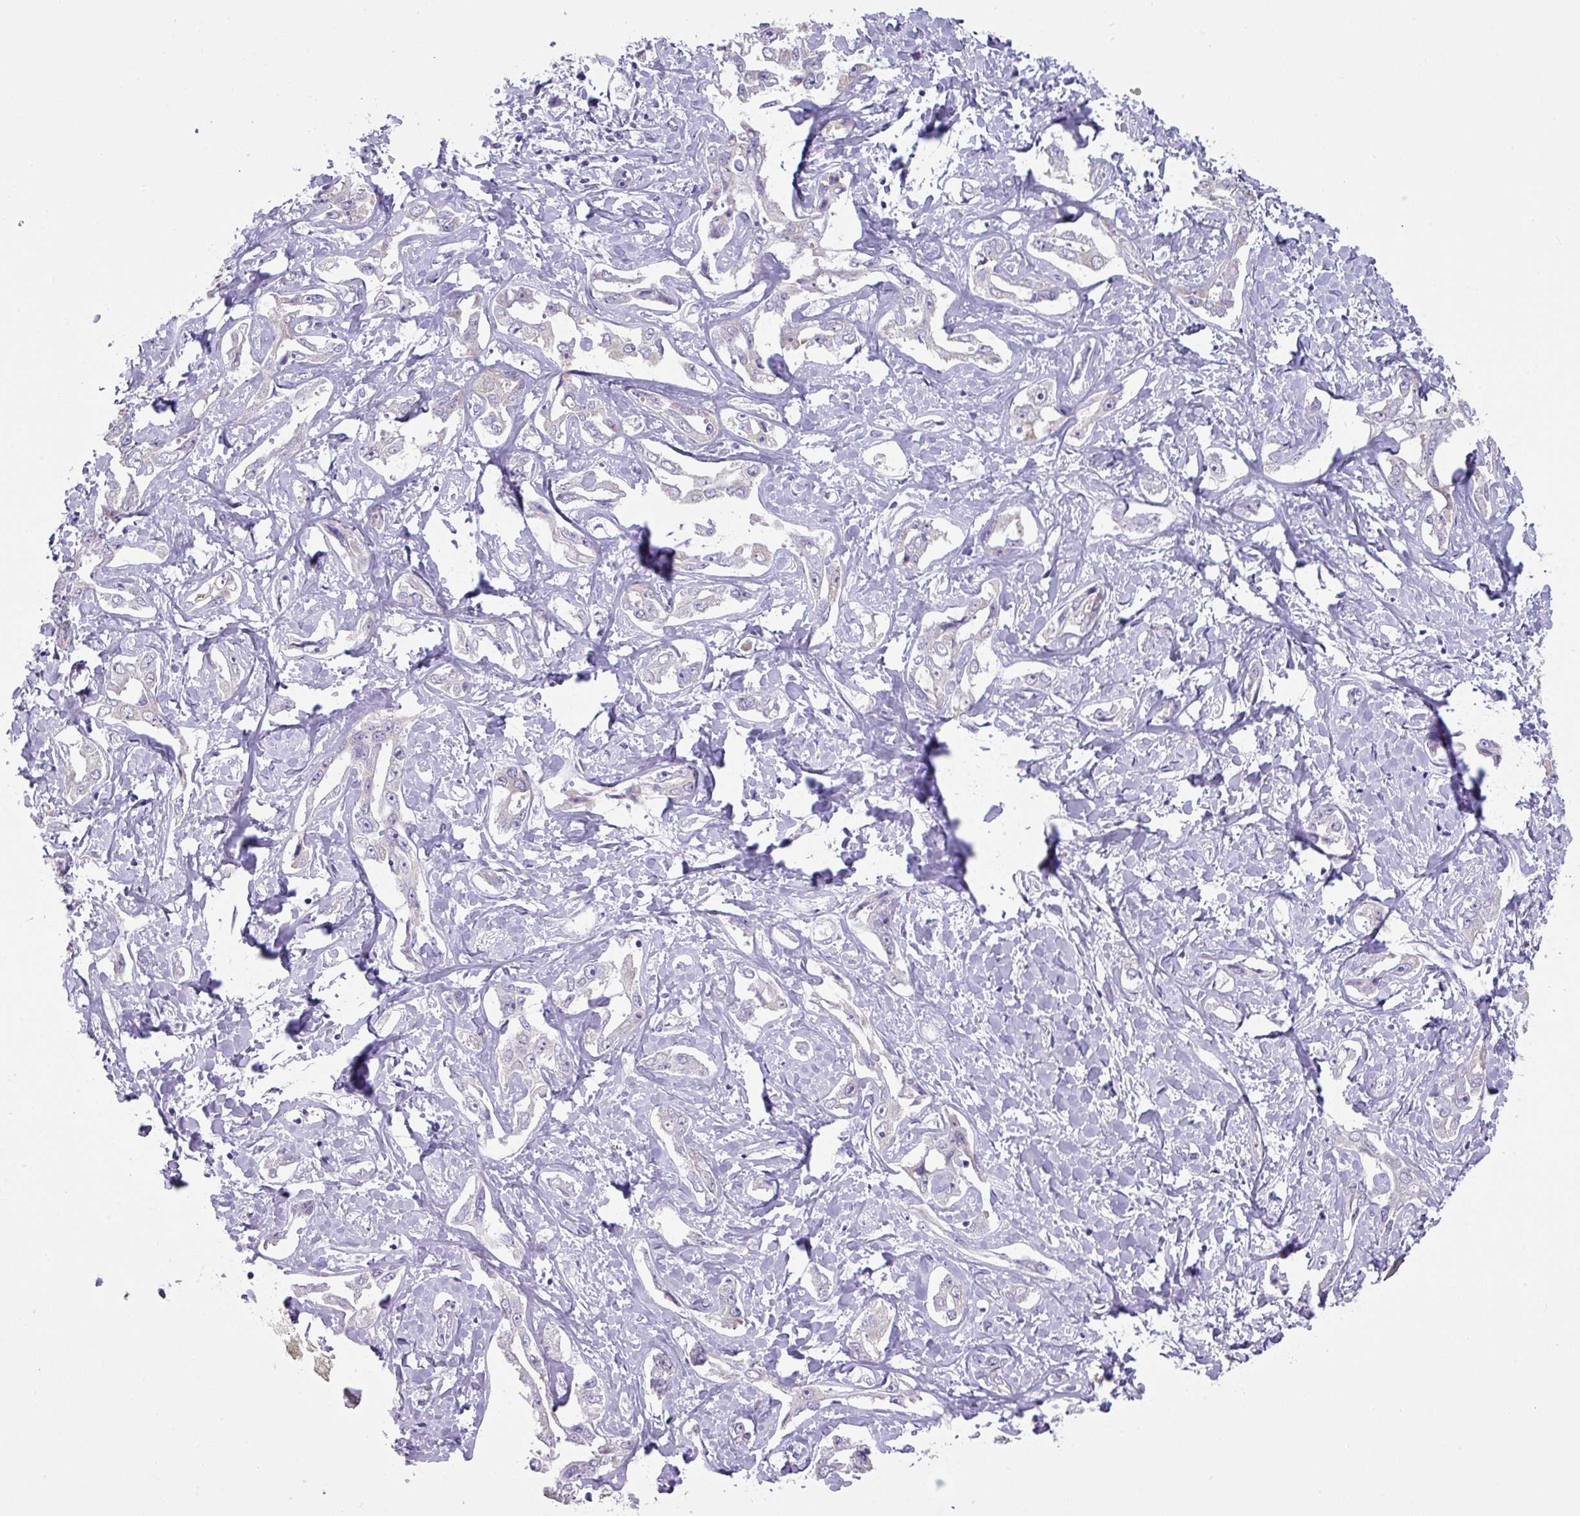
{"staining": {"intensity": "negative", "quantity": "none", "location": "none"}, "tissue": "liver cancer", "cell_type": "Tumor cells", "image_type": "cancer", "snomed": [{"axis": "morphology", "description": "Cholangiocarcinoma"}, {"axis": "topography", "description": "Liver"}], "caption": "Immunohistochemical staining of human liver cholangiocarcinoma exhibits no significant staining in tumor cells.", "gene": "ANKRD13B", "patient": {"sex": "male", "age": 59}}